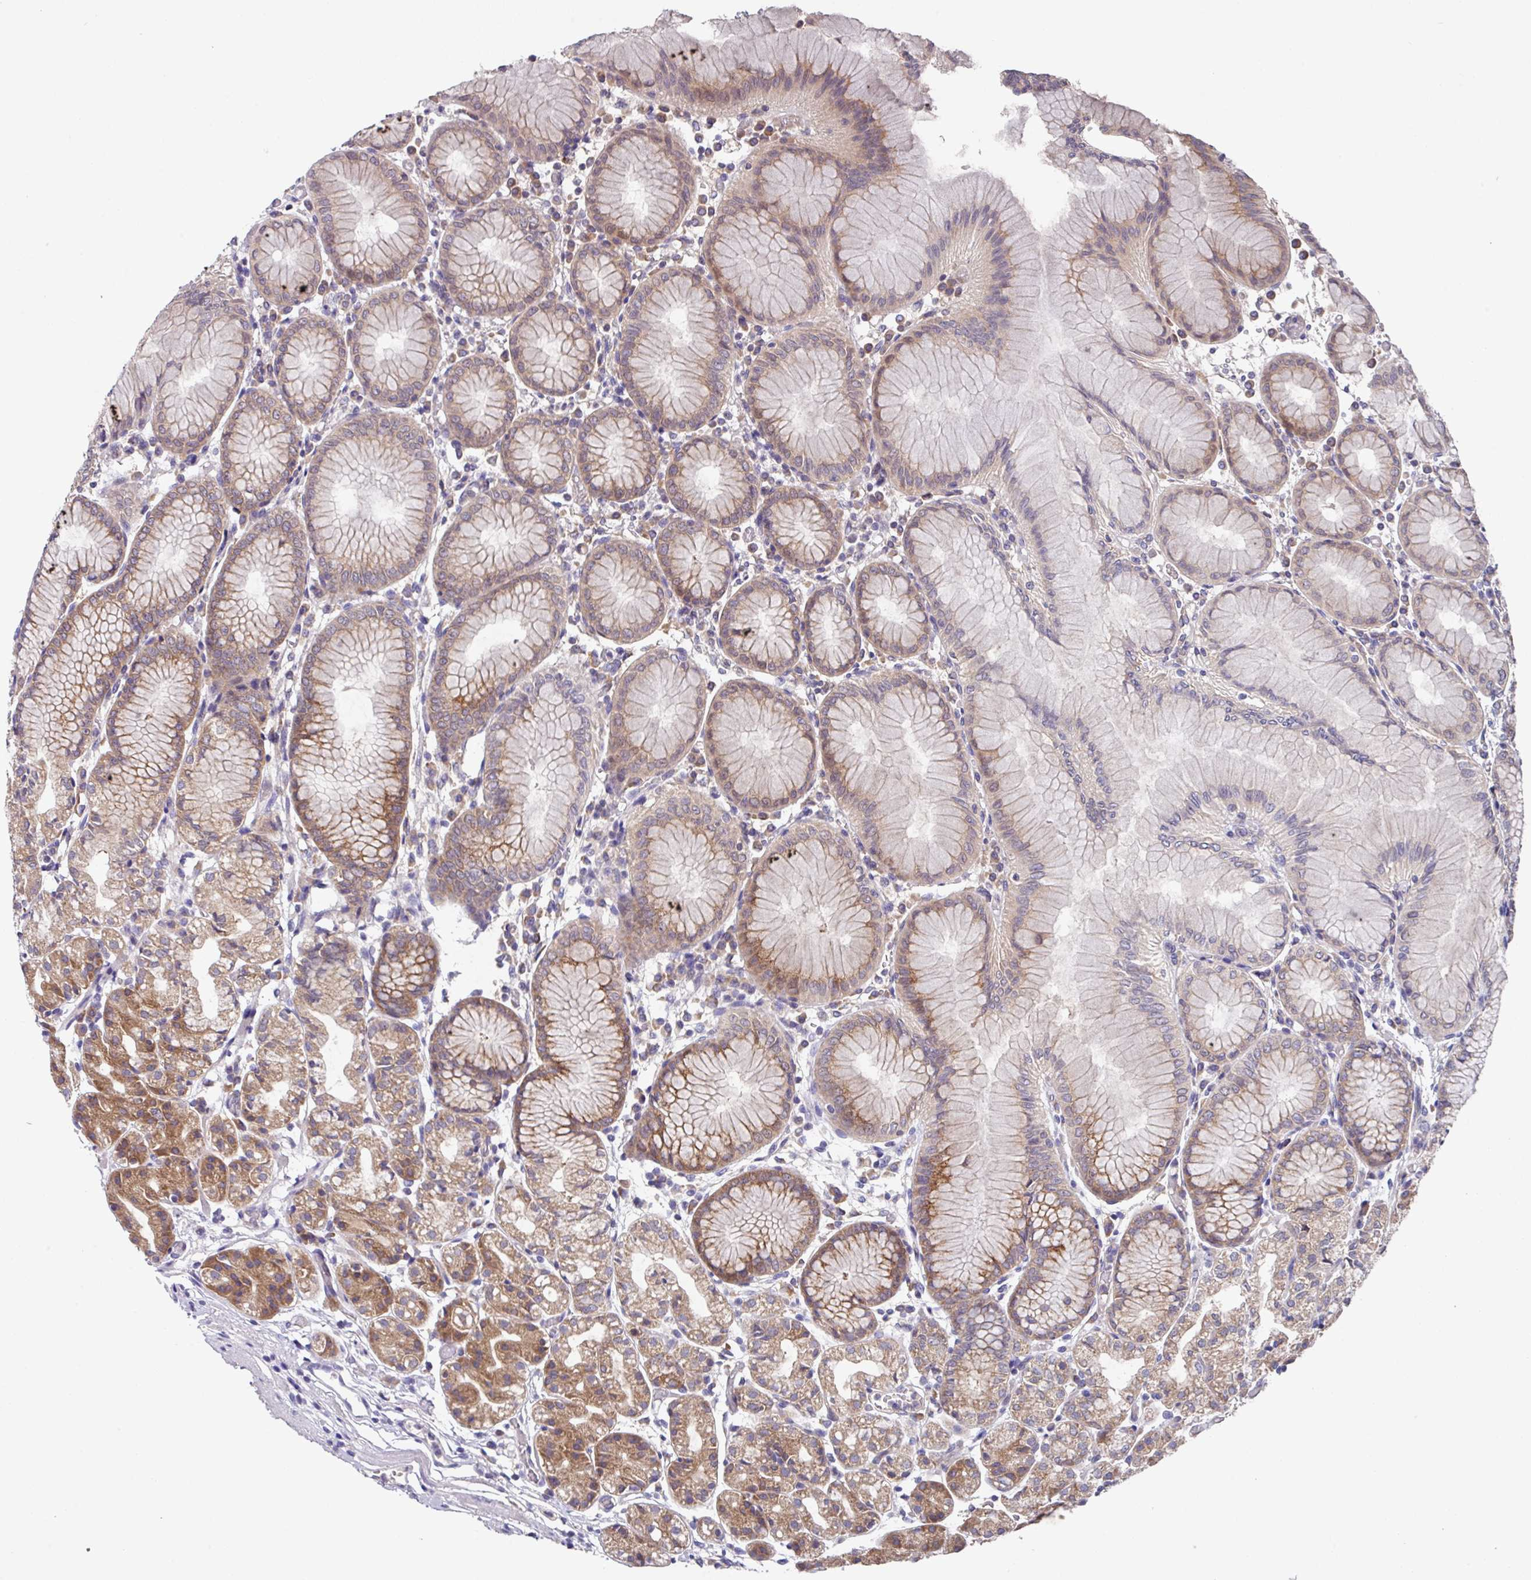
{"staining": {"intensity": "moderate", "quantity": ">75%", "location": "cytoplasmic/membranous"}, "tissue": "stomach", "cell_type": "Glandular cells", "image_type": "normal", "snomed": [{"axis": "morphology", "description": "Normal tissue, NOS"}, {"axis": "topography", "description": "Stomach"}], "caption": "IHC photomicrograph of benign human stomach stained for a protein (brown), which reveals medium levels of moderate cytoplasmic/membranous positivity in about >75% of glandular cells.", "gene": "EIF4B", "patient": {"sex": "female", "age": 57}}